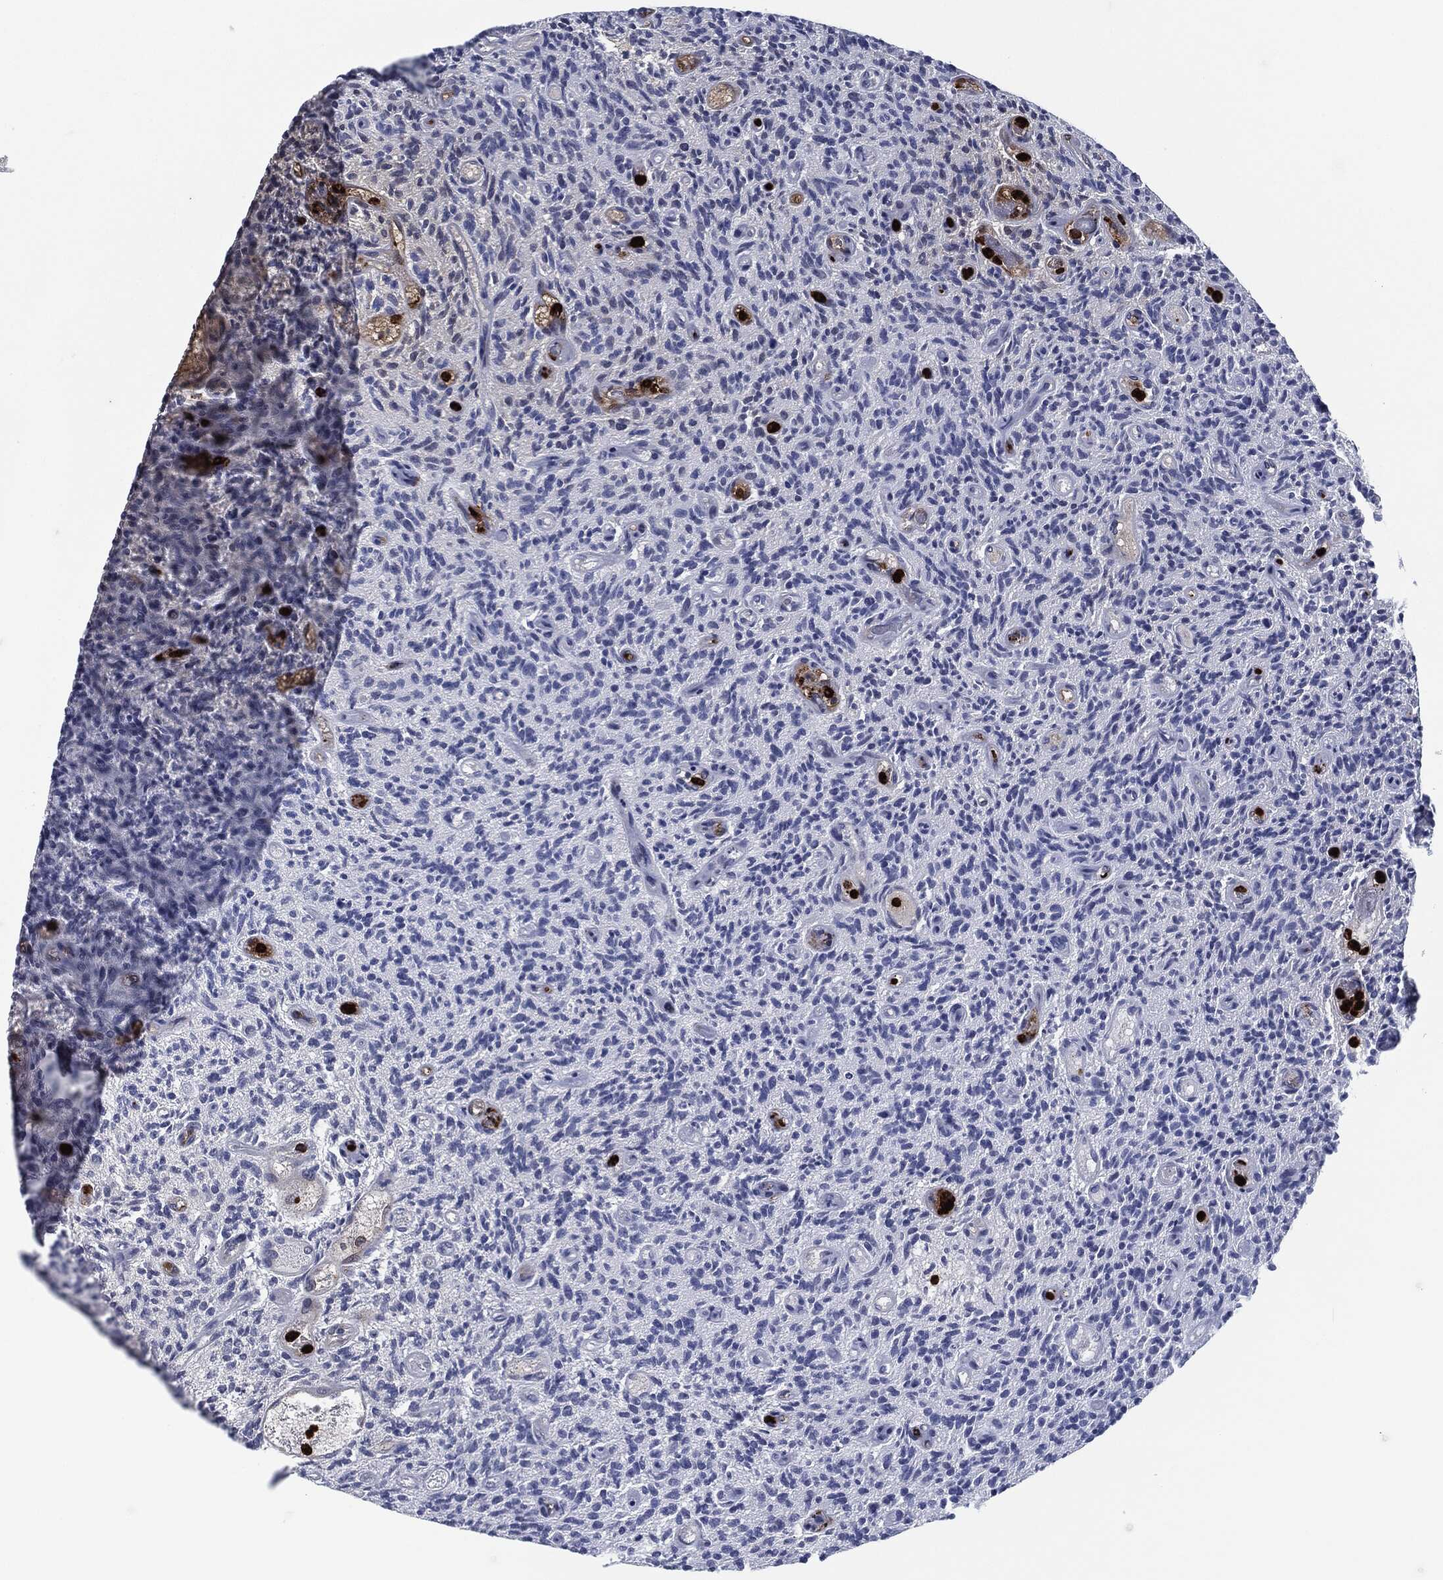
{"staining": {"intensity": "negative", "quantity": "none", "location": "none"}, "tissue": "glioma", "cell_type": "Tumor cells", "image_type": "cancer", "snomed": [{"axis": "morphology", "description": "Glioma, malignant, High grade"}, {"axis": "topography", "description": "Brain"}], "caption": "Tumor cells show no significant protein expression in malignant glioma (high-grade).", "gene": "MPO", "patient": {"sex": "male", "age": 64}}